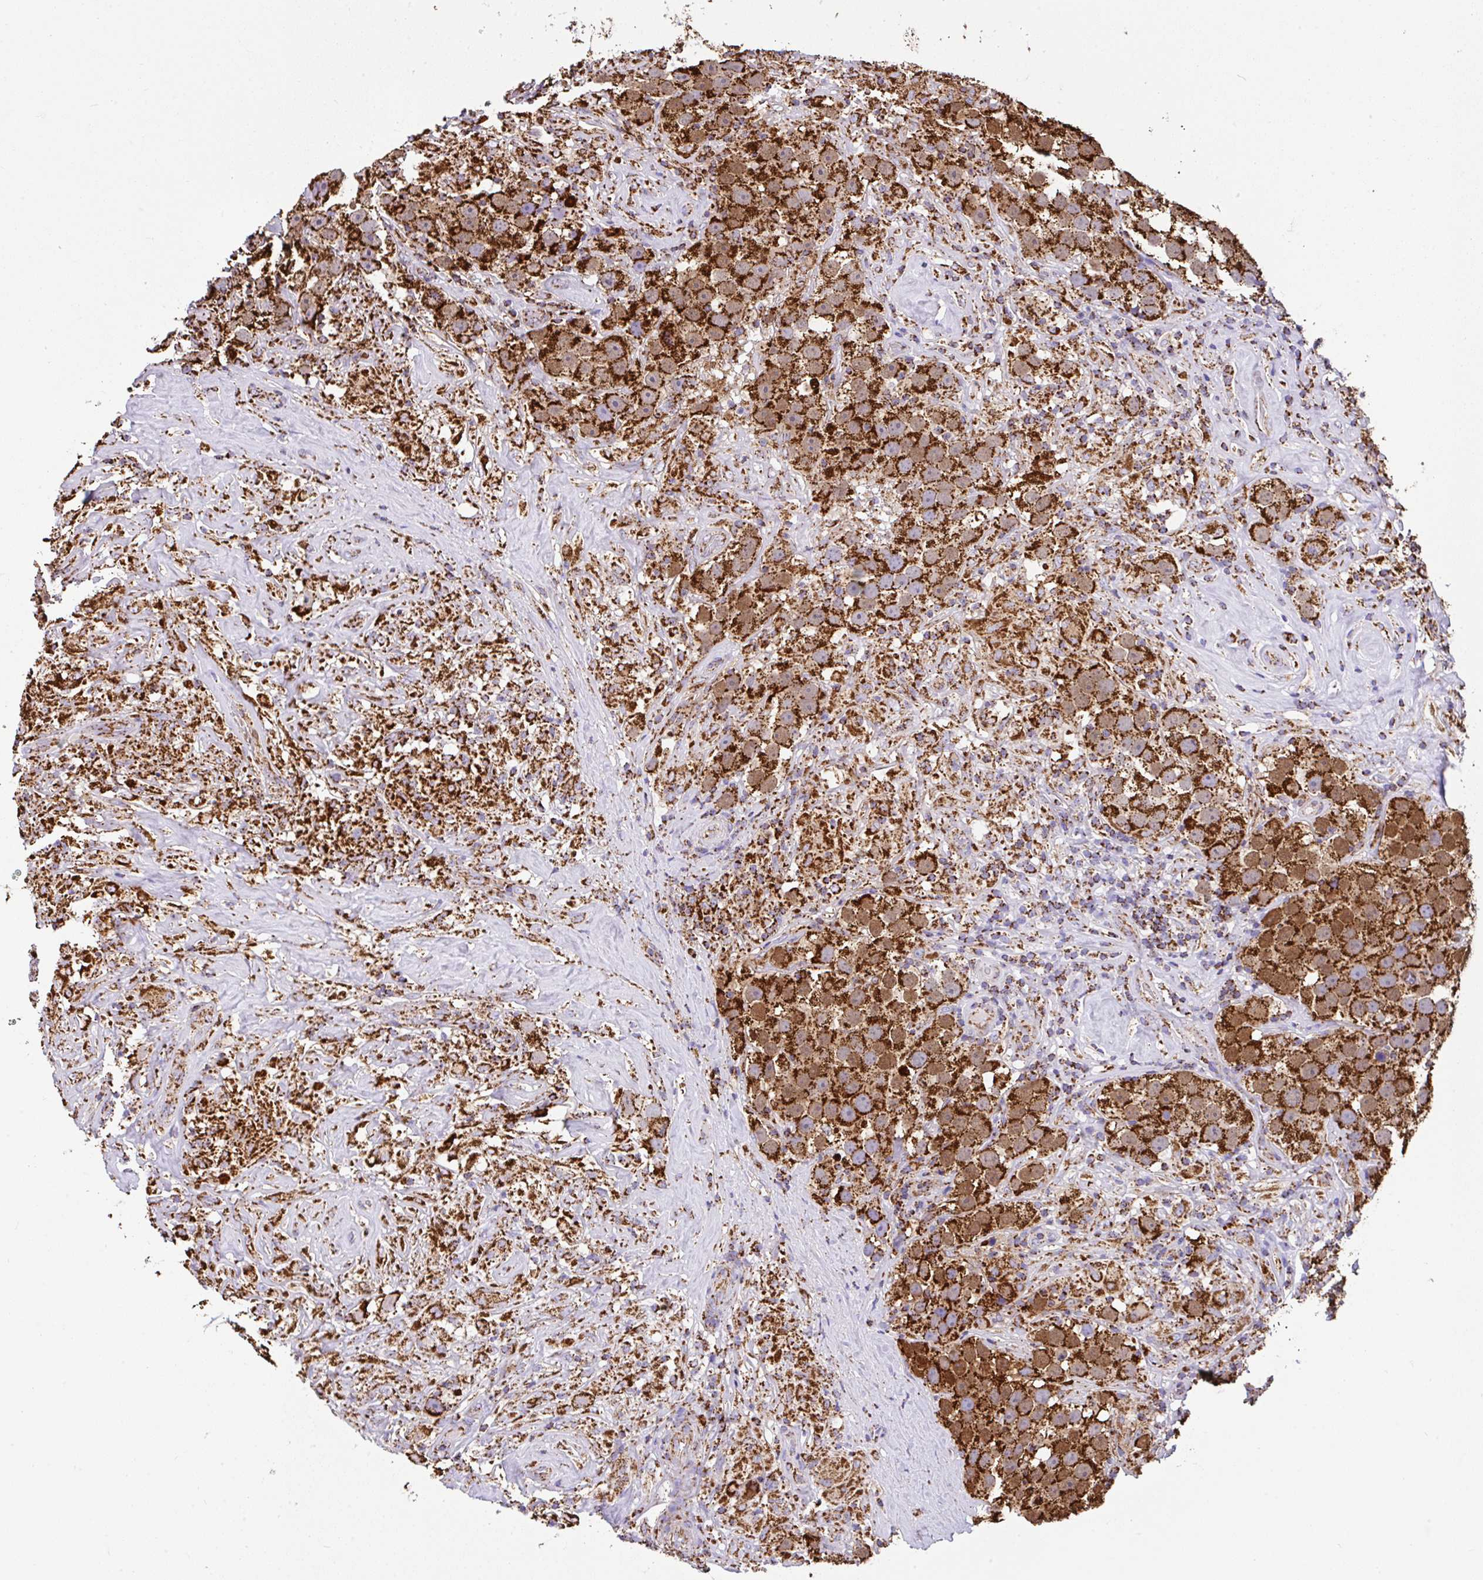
{"staining": {"intensity": "strong", "quantity": ">75%", "location": "cytoplasmic/membranous"}, "tissue": "testis cancer", "cell_type": "Tumor cells", "image_type": "cancer", "snomed": [{"axis": "morphology", "description": "Seminoma, NOS"}, {"axis": "topography", "description": "Testis"}], "caption": "A histopathology image of testis seminoma stained for a protein shows strong cytoplasmic/membranous brown staining in tumor cells.", "gene": "ANKRD33B", "patient": {"sex": "male", "age": 49}}